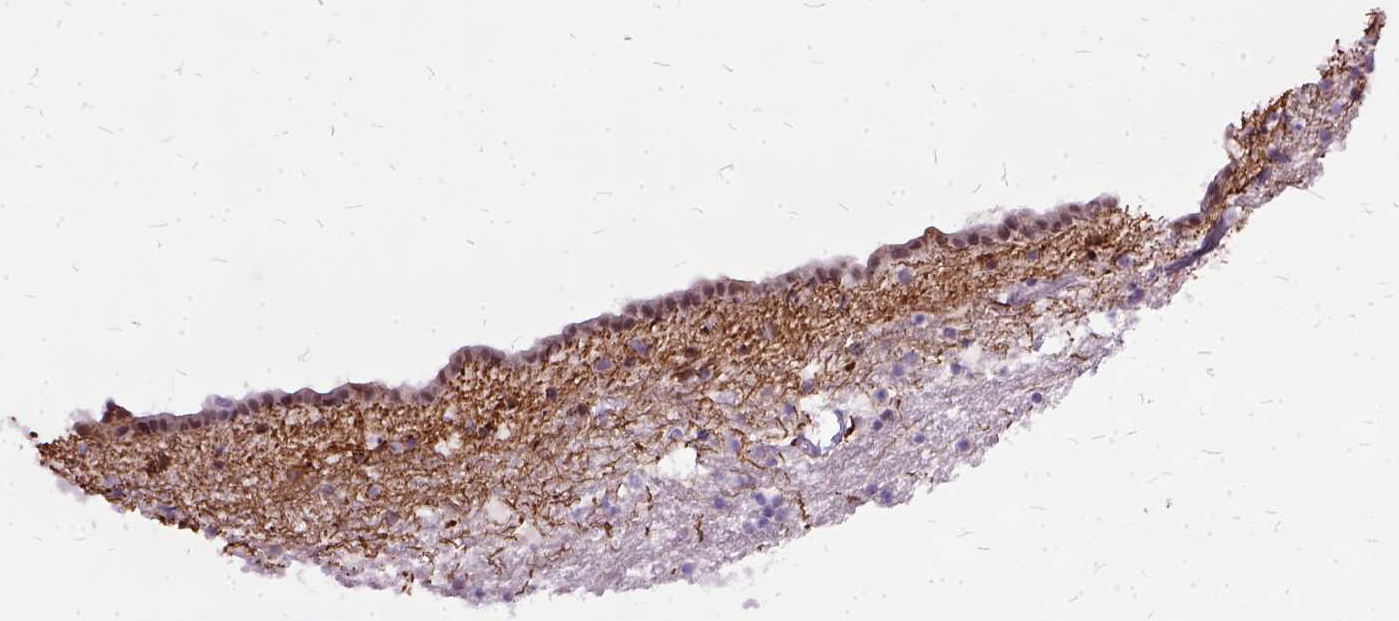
{"staining": {"intensity": "moderate", "quantity": "<25%", "location": "nuclear"}, "tissue": "caudate", "cell_type": "Glial cells", "image_type": "normal", "snomed": [{"axis": "morphology", "description": "Normal tissue, NOS"}, {"axis": "topography", "description": "Lateral ventricle wall"}], "caption": "DAB (3,3'-diaminobenzidine) immunohistochemical staining of normal caudate reveals moderate nuclear protein expression in approximately <25% of glial cells. Nuclei are stained in blue.", "gene": "ORC5", "patient": {"sex": "female", "age": 42}}